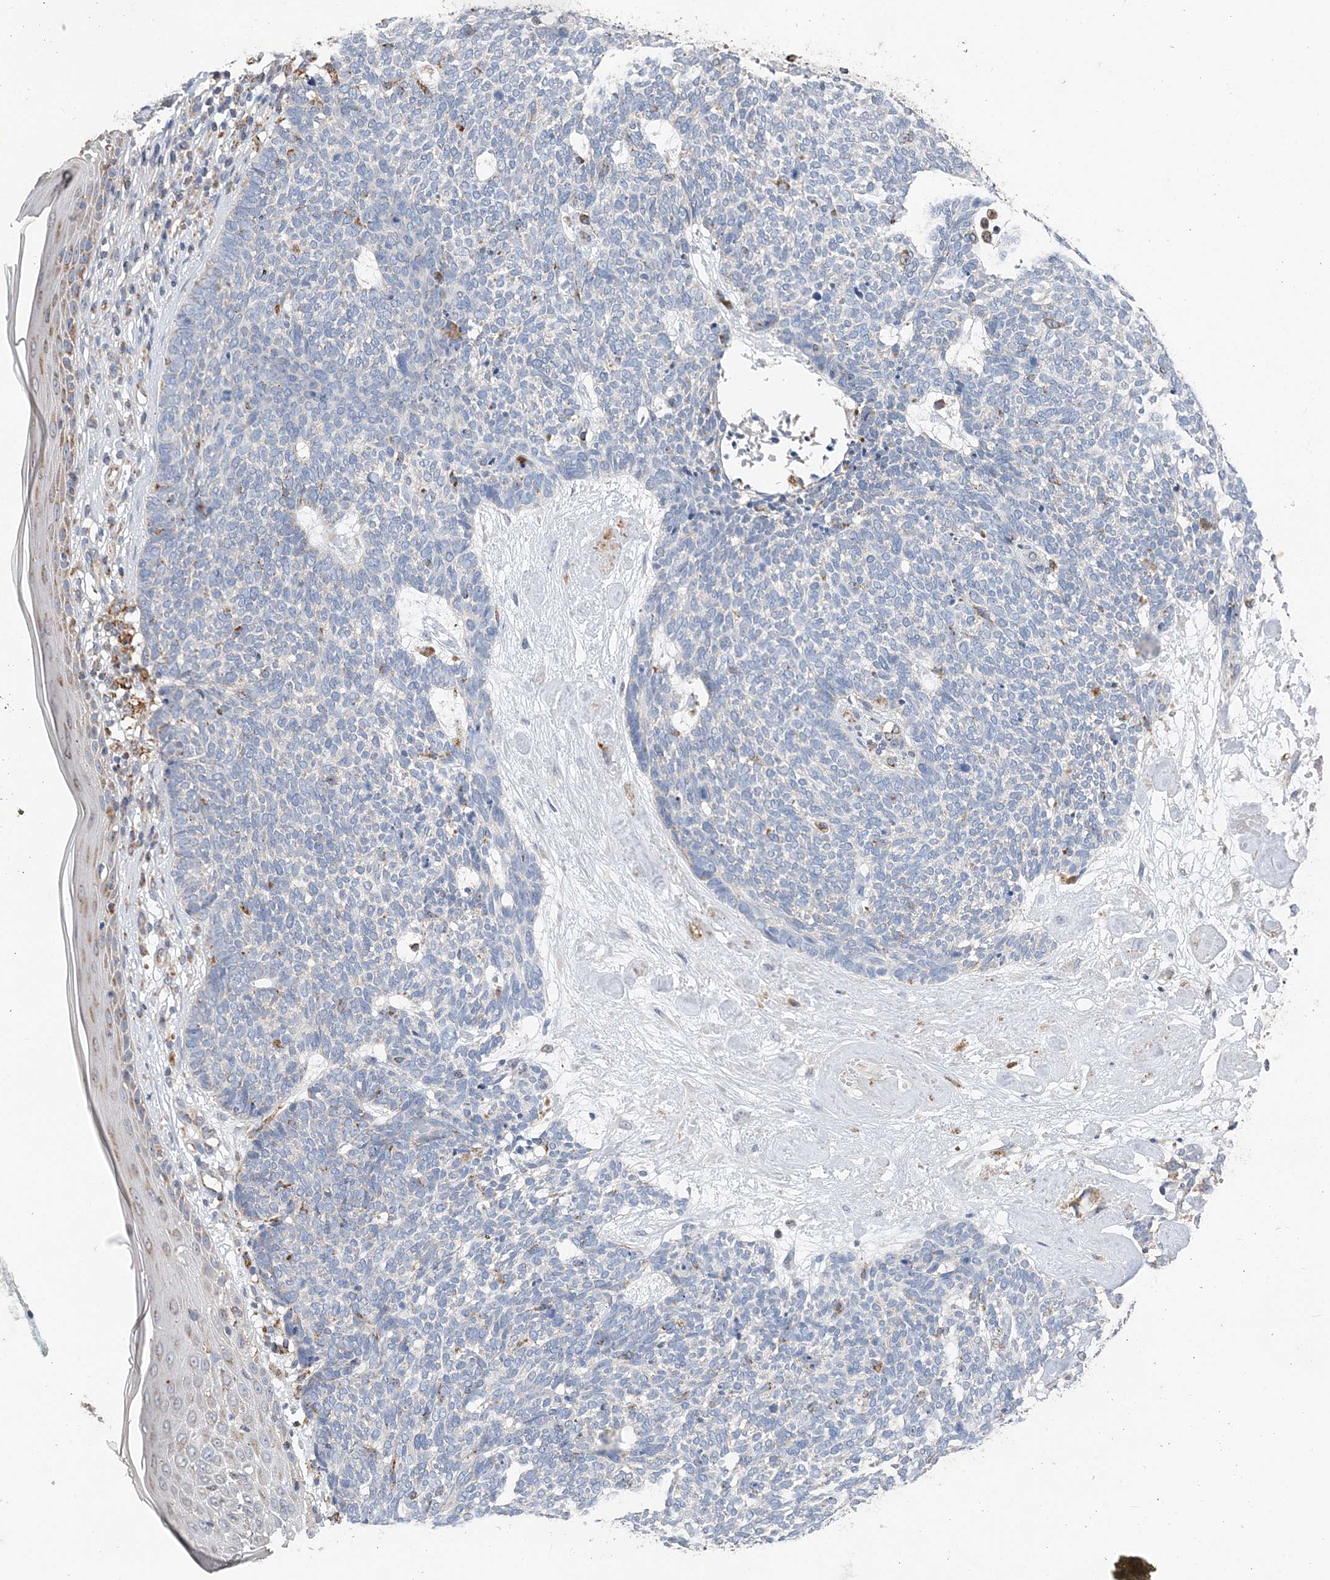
{"staining": {"intensity": "negative", "quantity": "none", "location": "none"}, "tissue": "skin cancer", "cell_type": "Tumor cells", "image_type": "cancer", "snomed": [{"axis": "morphology", "description": "Basal cell carcinoma"}, {"axis": "topography", "description": "Skin"}], "caption": "Human basal cell carcinoma (skin) stained for a protein using IHC exhibits no staining in tumor cells.", "gene": "SPRY2", "patient": {"sex": "female", "age": 84}}